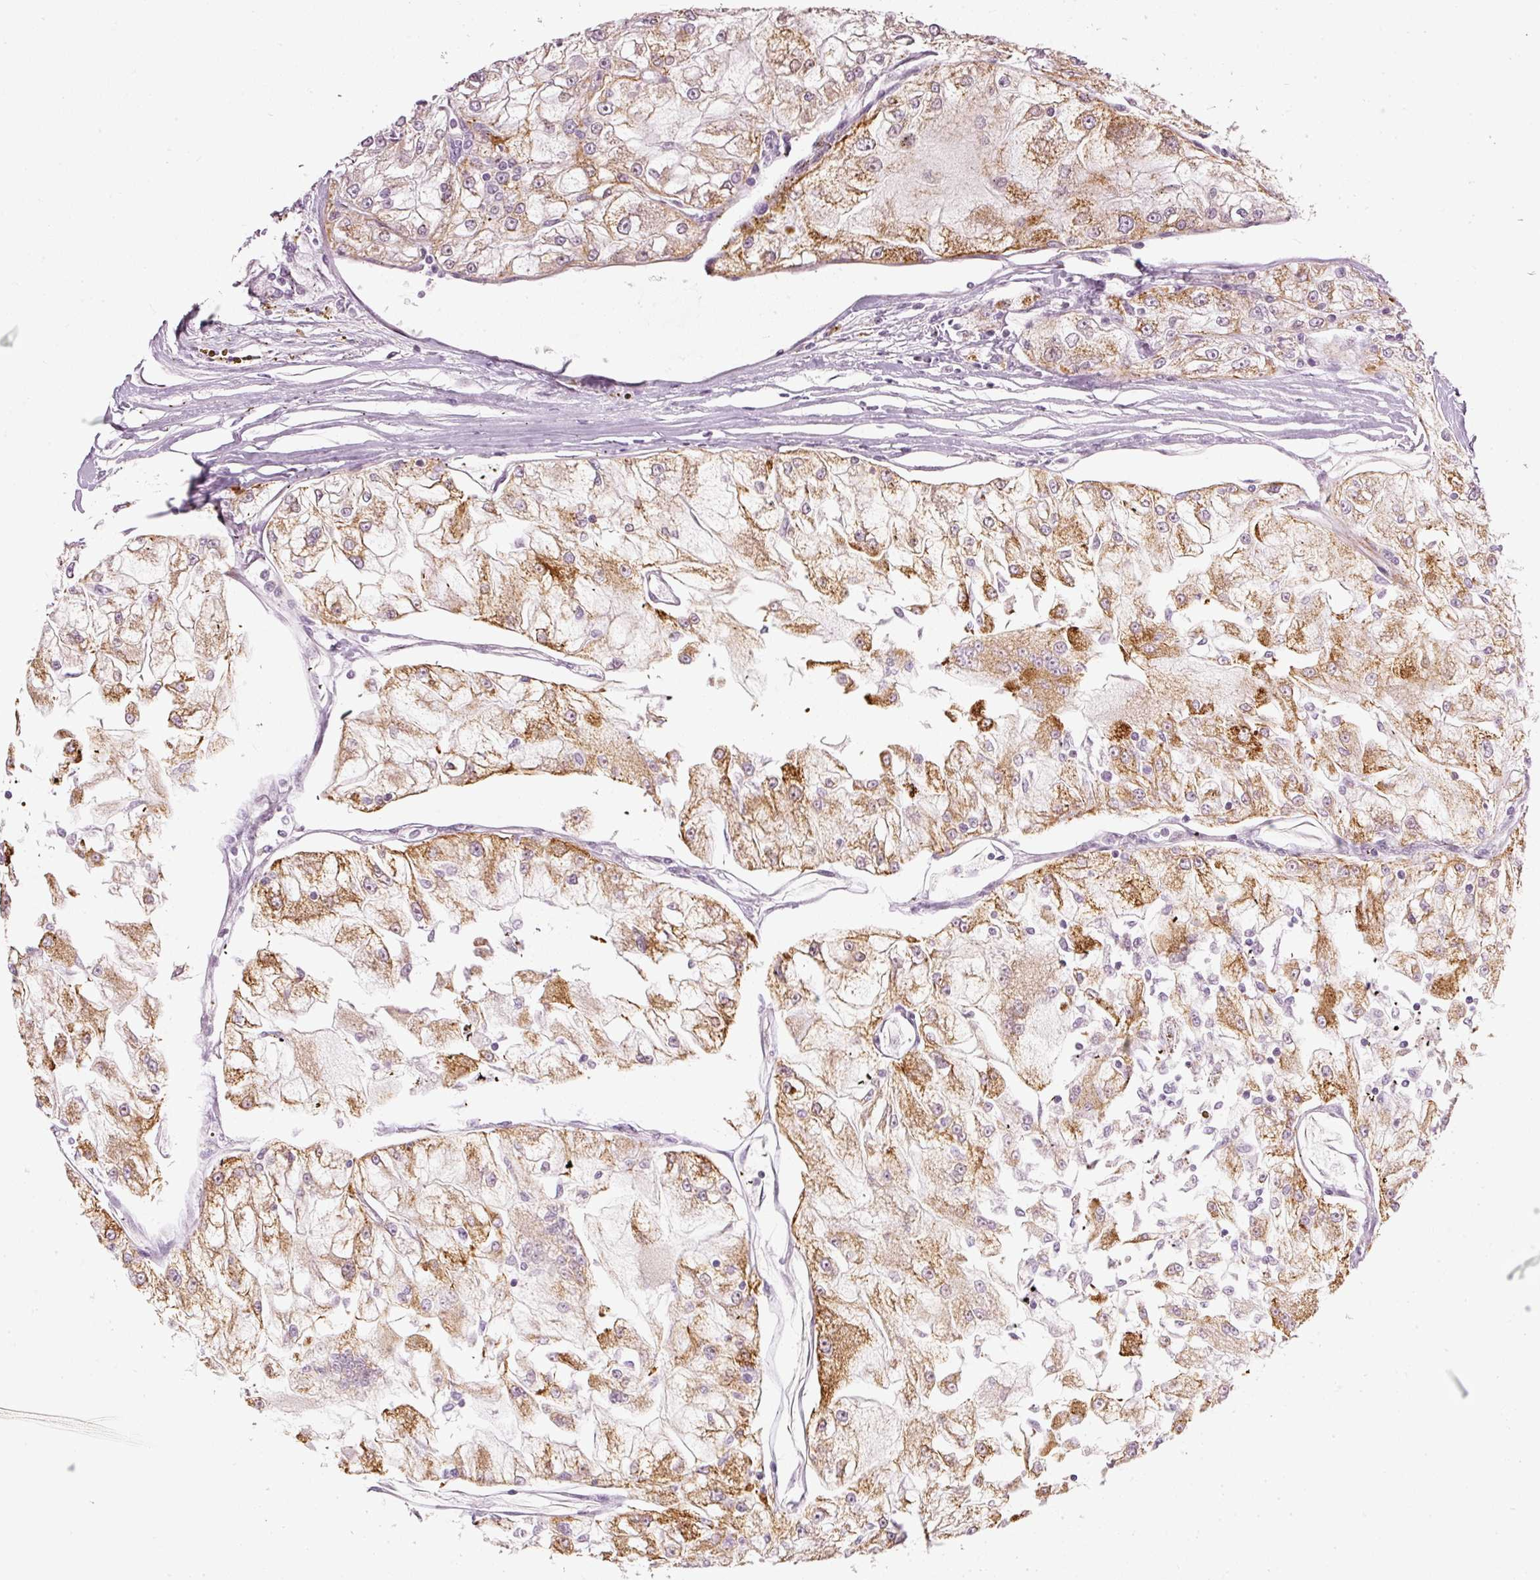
{"staining": {"intensity": "moderate", "quantity": ">75%", "location": "cytoplasmic/membranous"}, "tissue": "renal cancer", "cell_type": "Tumor cells", "image_type": "cancer", "snomed": [{"axis": "morphology", "description": "Adenocarcinoma, NOS"}, {"axis": "topography", "description": "Kidney"}], "caption": "Renal adenocarcinoma was stained to show a protein in brown. There is medium levels of moderate cytoplasmic/membranous positivity in about >75% of tumor cells.", "gene": "NRDE2", "patient": {"sex": "female", "age": 72}}